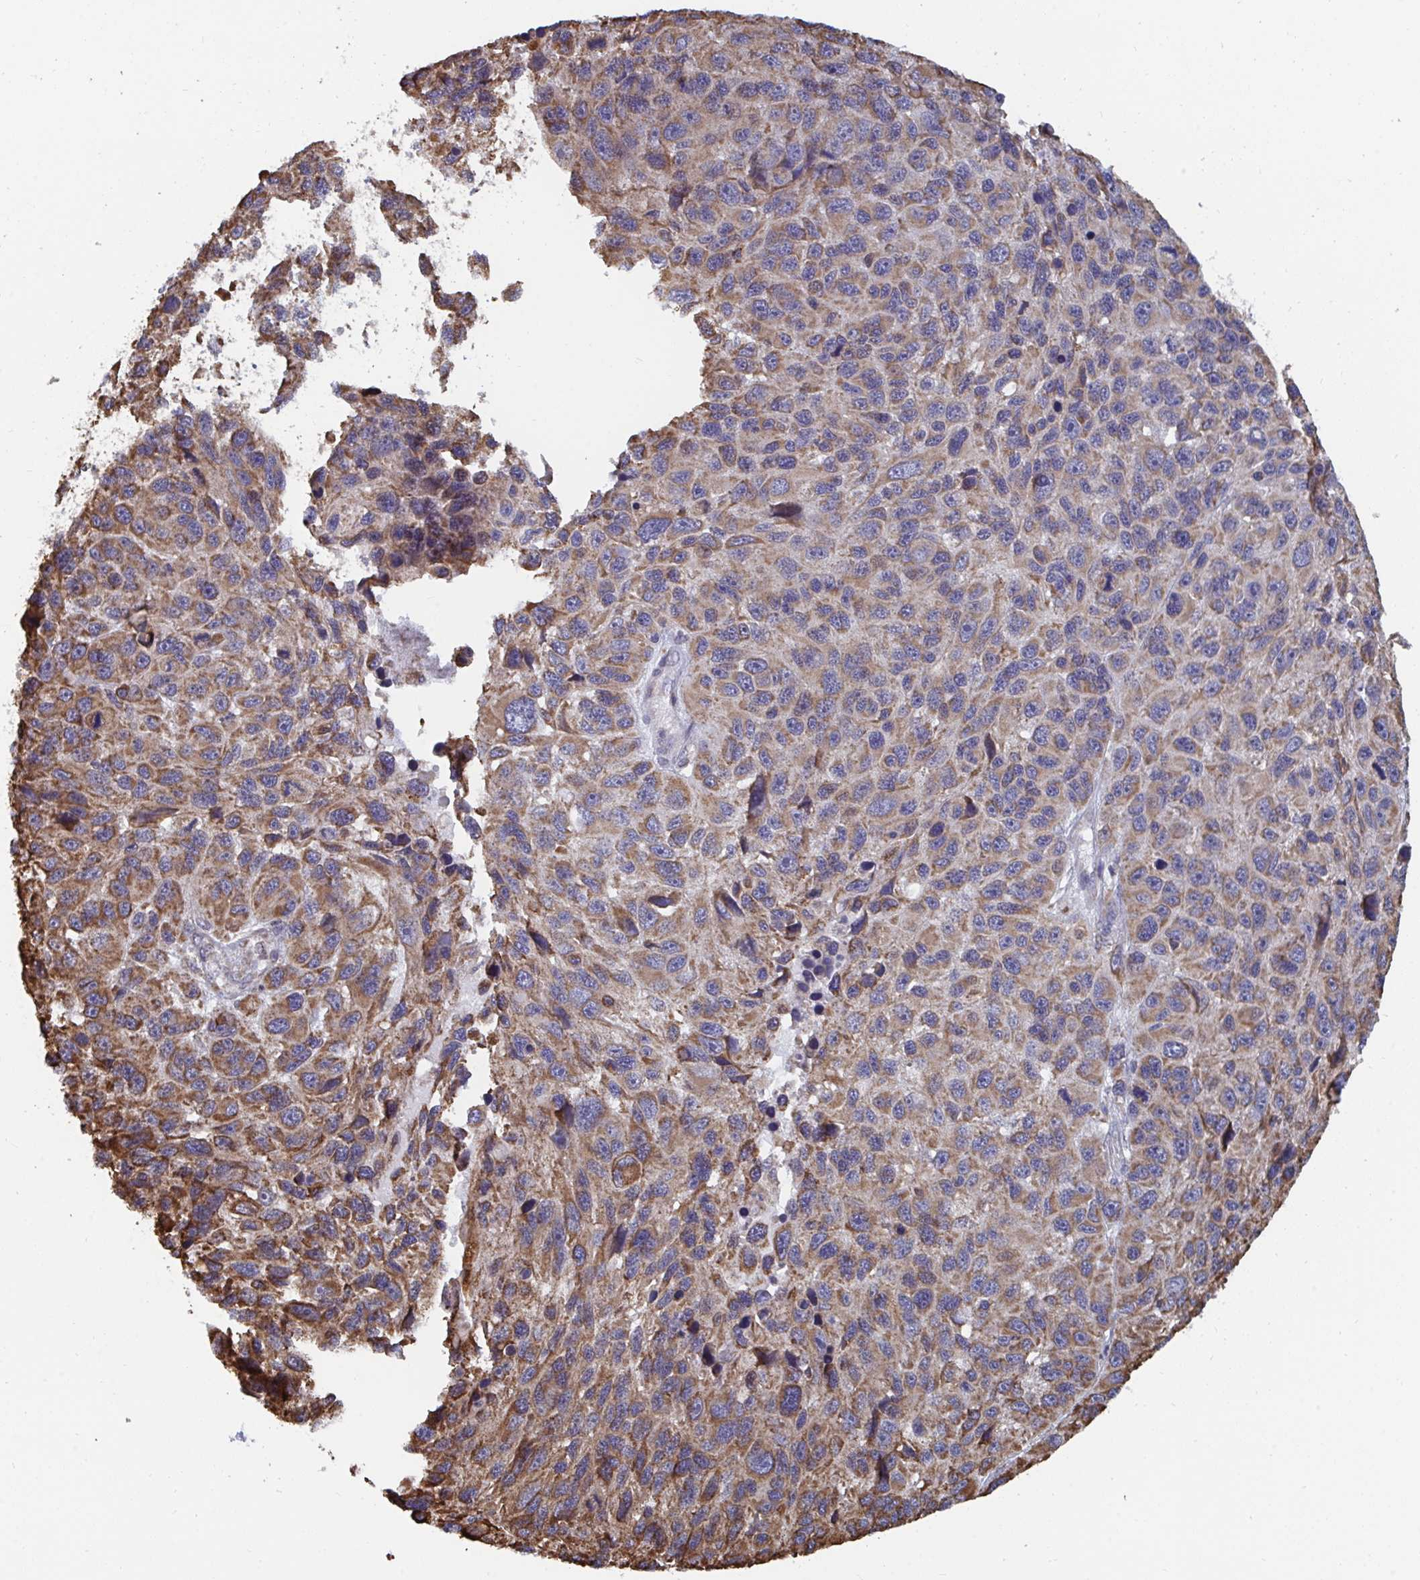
{"staining": {"intensity": "moderate", "quantity": ">75%", "location": "cytoplasmic/membranous"}, "tissue": "melanoma", "cell_type": "Tumor cells", "image_type": "cancer", "snomed": [{"axis": "morphology", "description": "Malignant melanoma, NOS"}, {"axis": "topography", "description": "Skin"}], "caption": "Tumor cells demonstrate moderate cytoplasmic/membranous expression in about >75% of cells in melanoma.", "gene": "ELAVL1", "patient": {"sex": "male", "age": 53}}